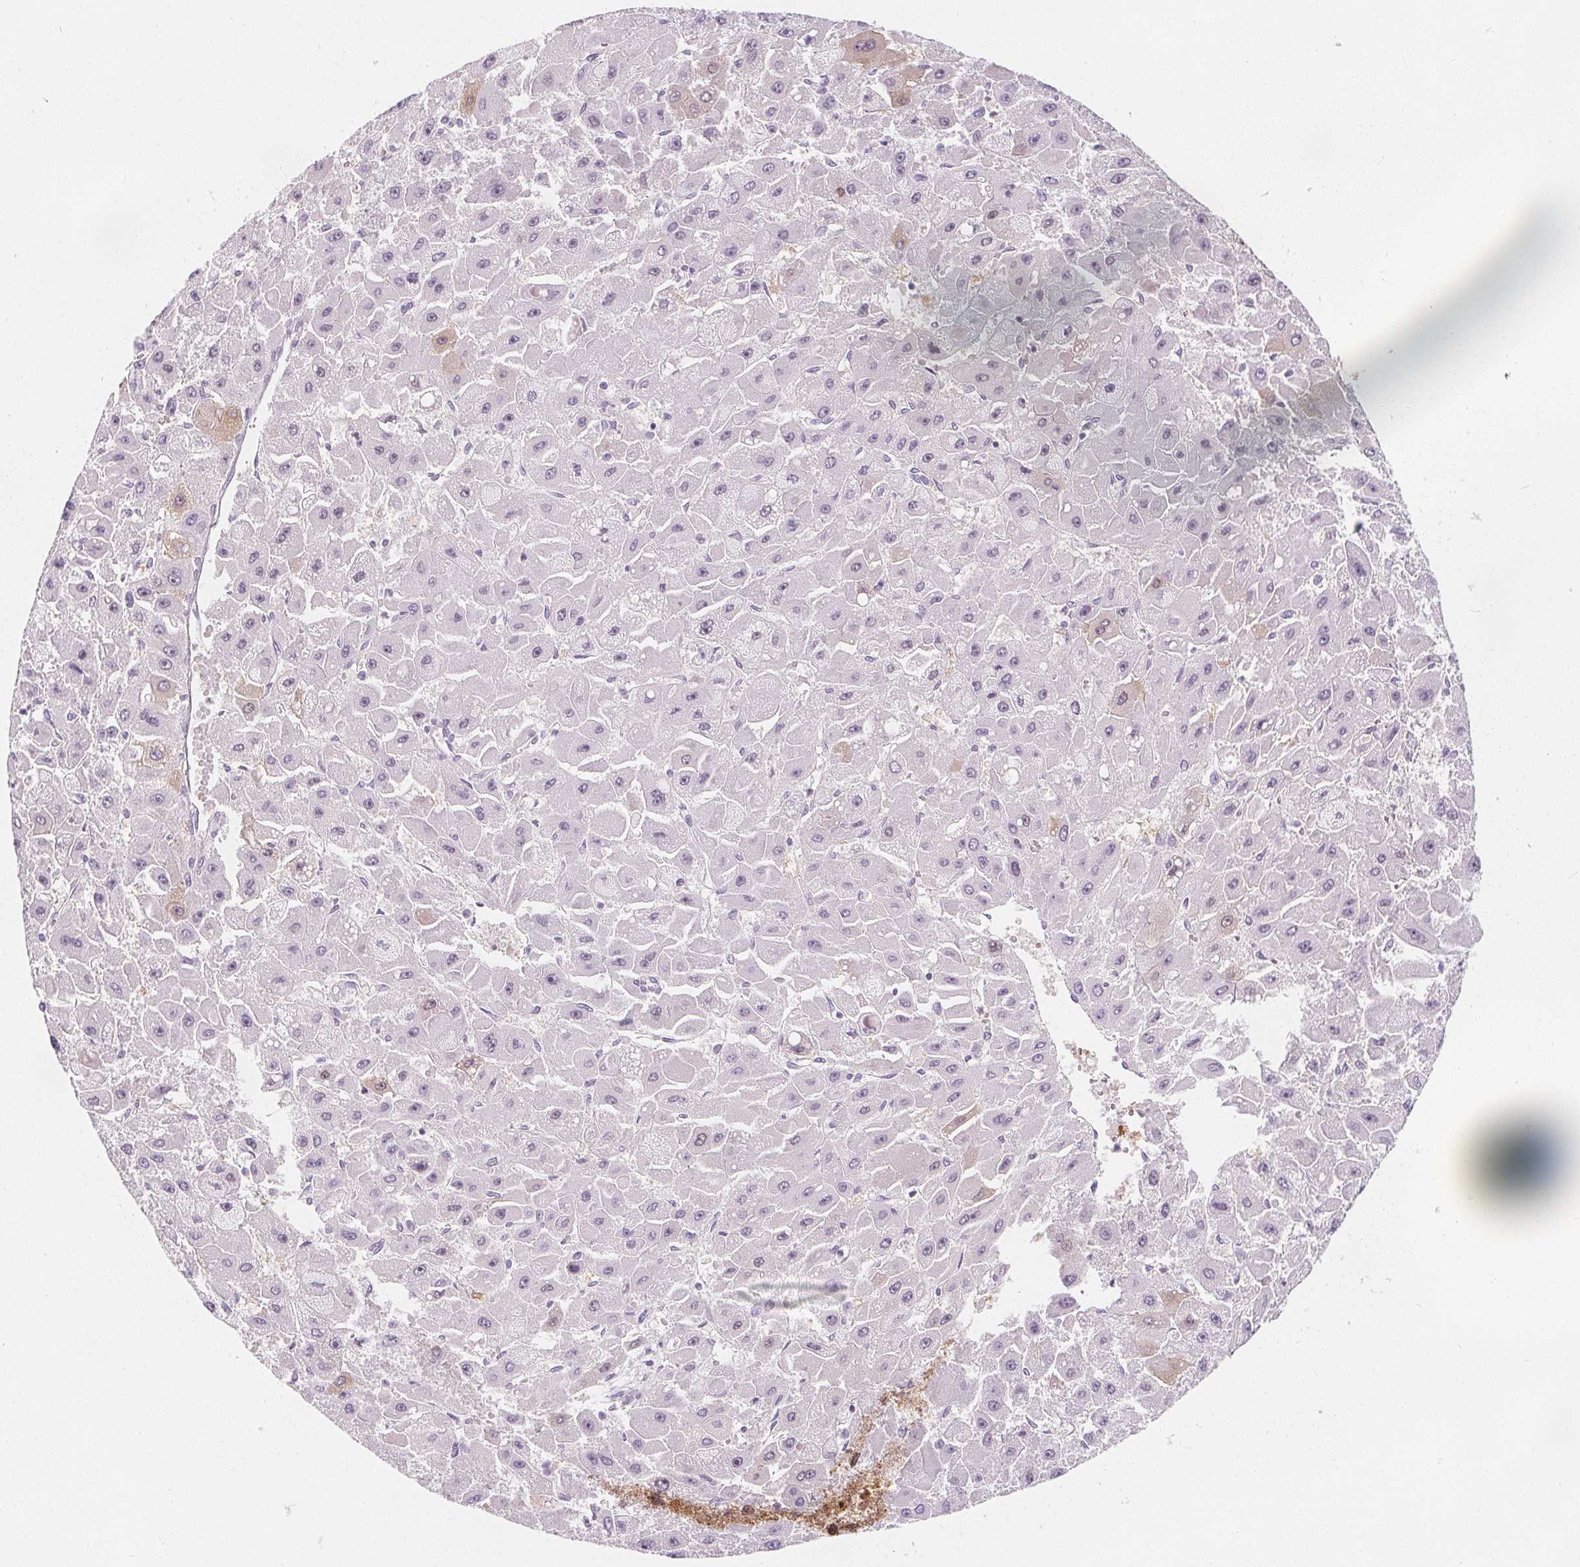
{"staining": {"intensity": "negative", "quantity": "none", "location": "none"}, "tissue": "liver cancer", "cell_type": "Tumor cells", "image_type": "cancer", "snomed": [{"axis": "morphology", "description": "Carcinoma, Hepatocellular, NOS"}, {"axis": "topography", "description": "Liver"}], "caption": "The photomicrograph displays no significant expression in tumor cells of hepatocellular carcinoma (liver). Brightfield microscopy of IHC stained with DAB (brown) and hematoxylin (blue), captured at high magnification.", "gene": "UGP2", "patient": {"sex": "female", "age": 25}}